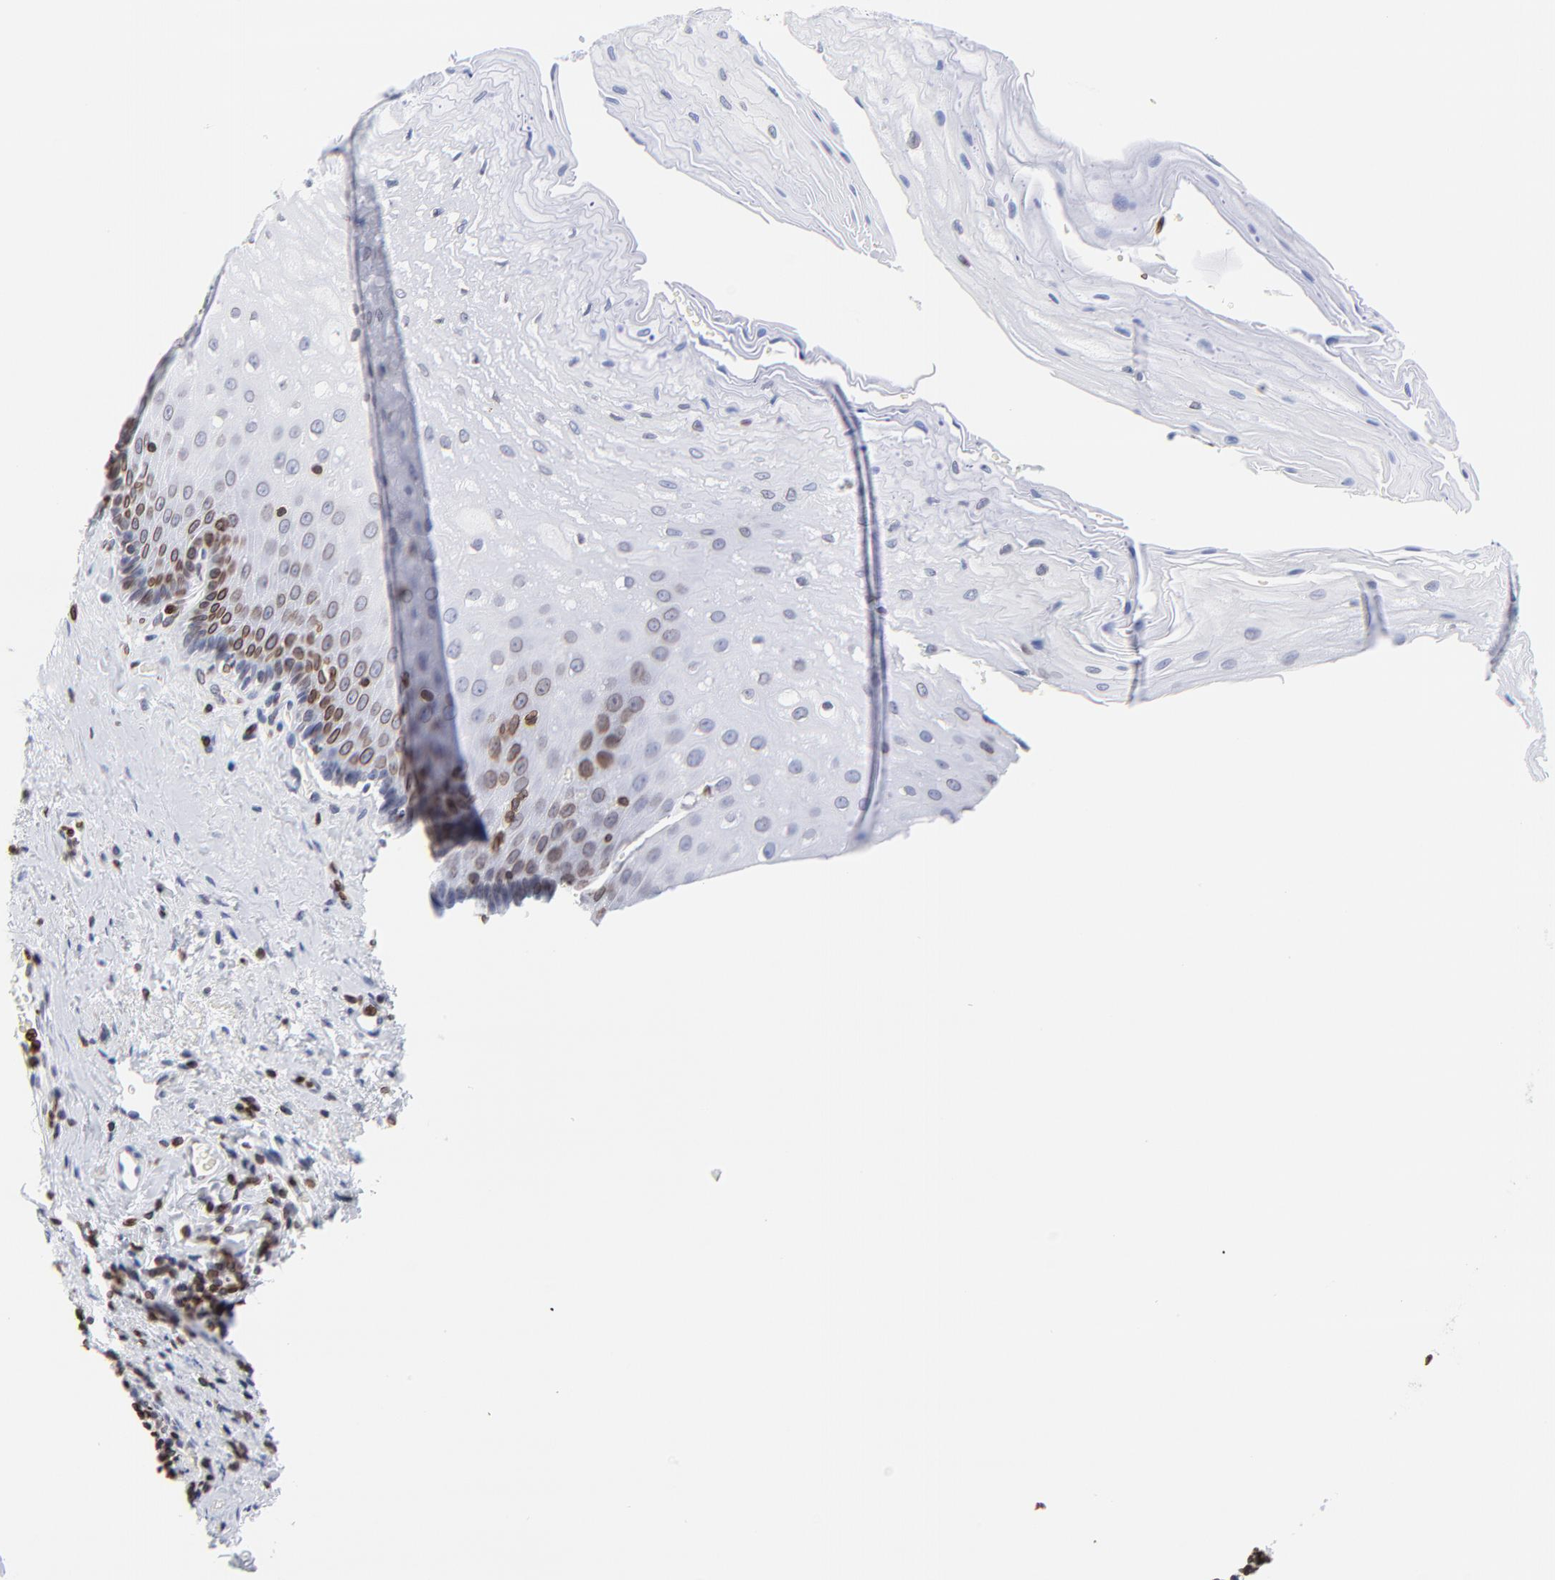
{"staining": {"intensity": "moderate", "quantity": "<25%", "location": "cytoplasmic/membranous,nuclear"}, "tissue": "esophagus", "cell_type": "Squamous epithelial cells", "image_type": "normal", "snomed": [{"axis": "morphology", "description": "Normal tissue, NOS"}, {"axis": "topography", "description": "Esophagus"}], "caption": "Esophagus stained with immunohistochemistry (IHC) reveals moderate cytoplasmic/membranous,nuclear positivity in approximately <25% of squamous epithelial cells.", "gene": "THAP7", "patient": {"sex": "male", "age": 62}}